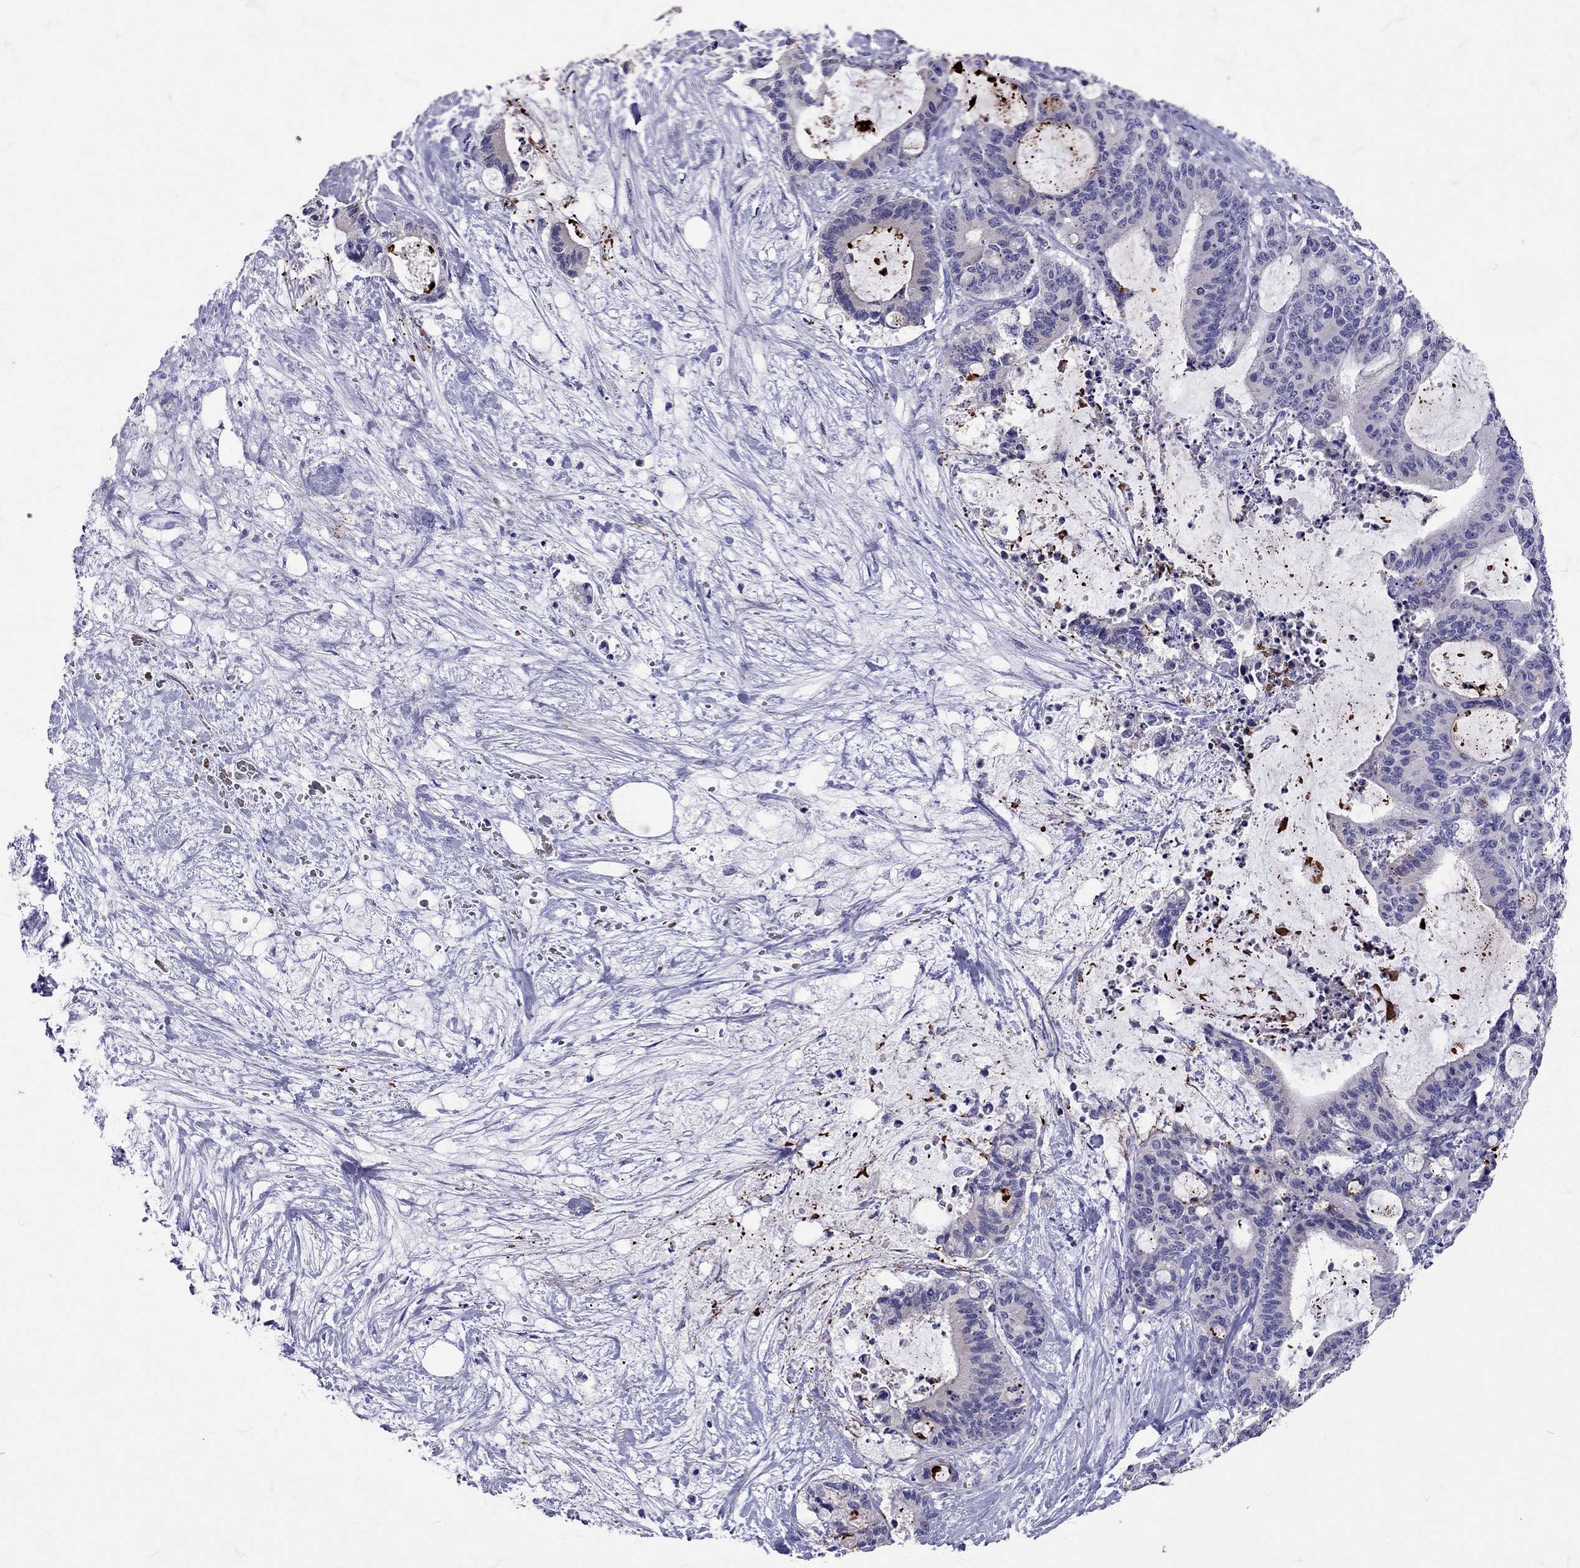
{"staining": {"intensity": "negative", "quantity": "none", "location": "none"}, "tissue": "liver cancer", "cell_type": "Tumor cells", "image_type": "cancer", "snomed": [{"axis": "morphology", "description": "Cholangiocarcinoma"}, {"axis": "topography", "description": "Liver"}], "caption": "Tumor cells show no significant protein positivity in liver cancer.", "gene": "TBR1", "patient": {"sex": "female", "age": 73}}